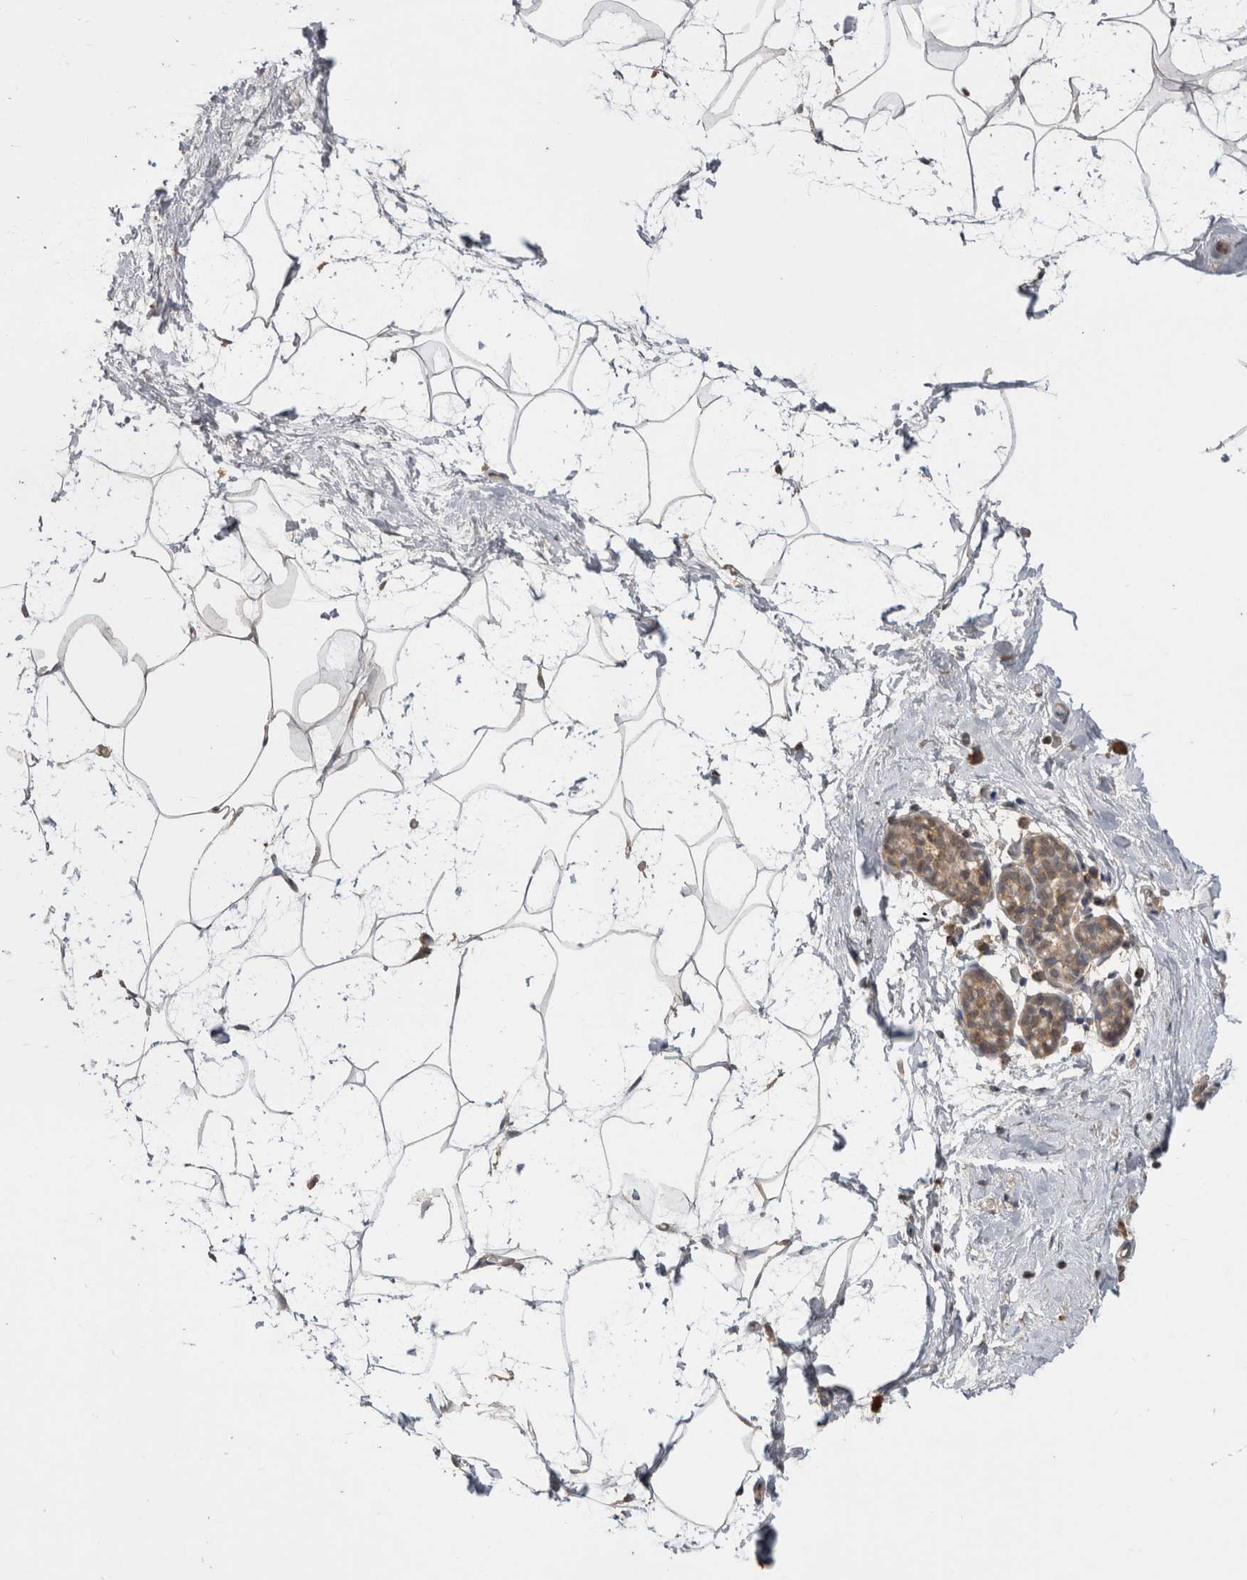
{"staining": {"intensity": "negative", "quantity": "none", "location": "none"}, "tissue": "breast", "cell_type": "Adipocytes", "image_type": "normal", "snomed": [{"axis": "morphology", "description": "Normal tissue, NOS"}, {"axis": "topography", "description": "Breast"}], "caption": "Photomicrograph shows no protein positivity in adipocytes of normal breast. (Brightfield microscopy of DAB (3,3'-diaminobenzidine) IHC at high magnification).", "gene": "PREP", "patient": {"sex": "female", "age": 62}}